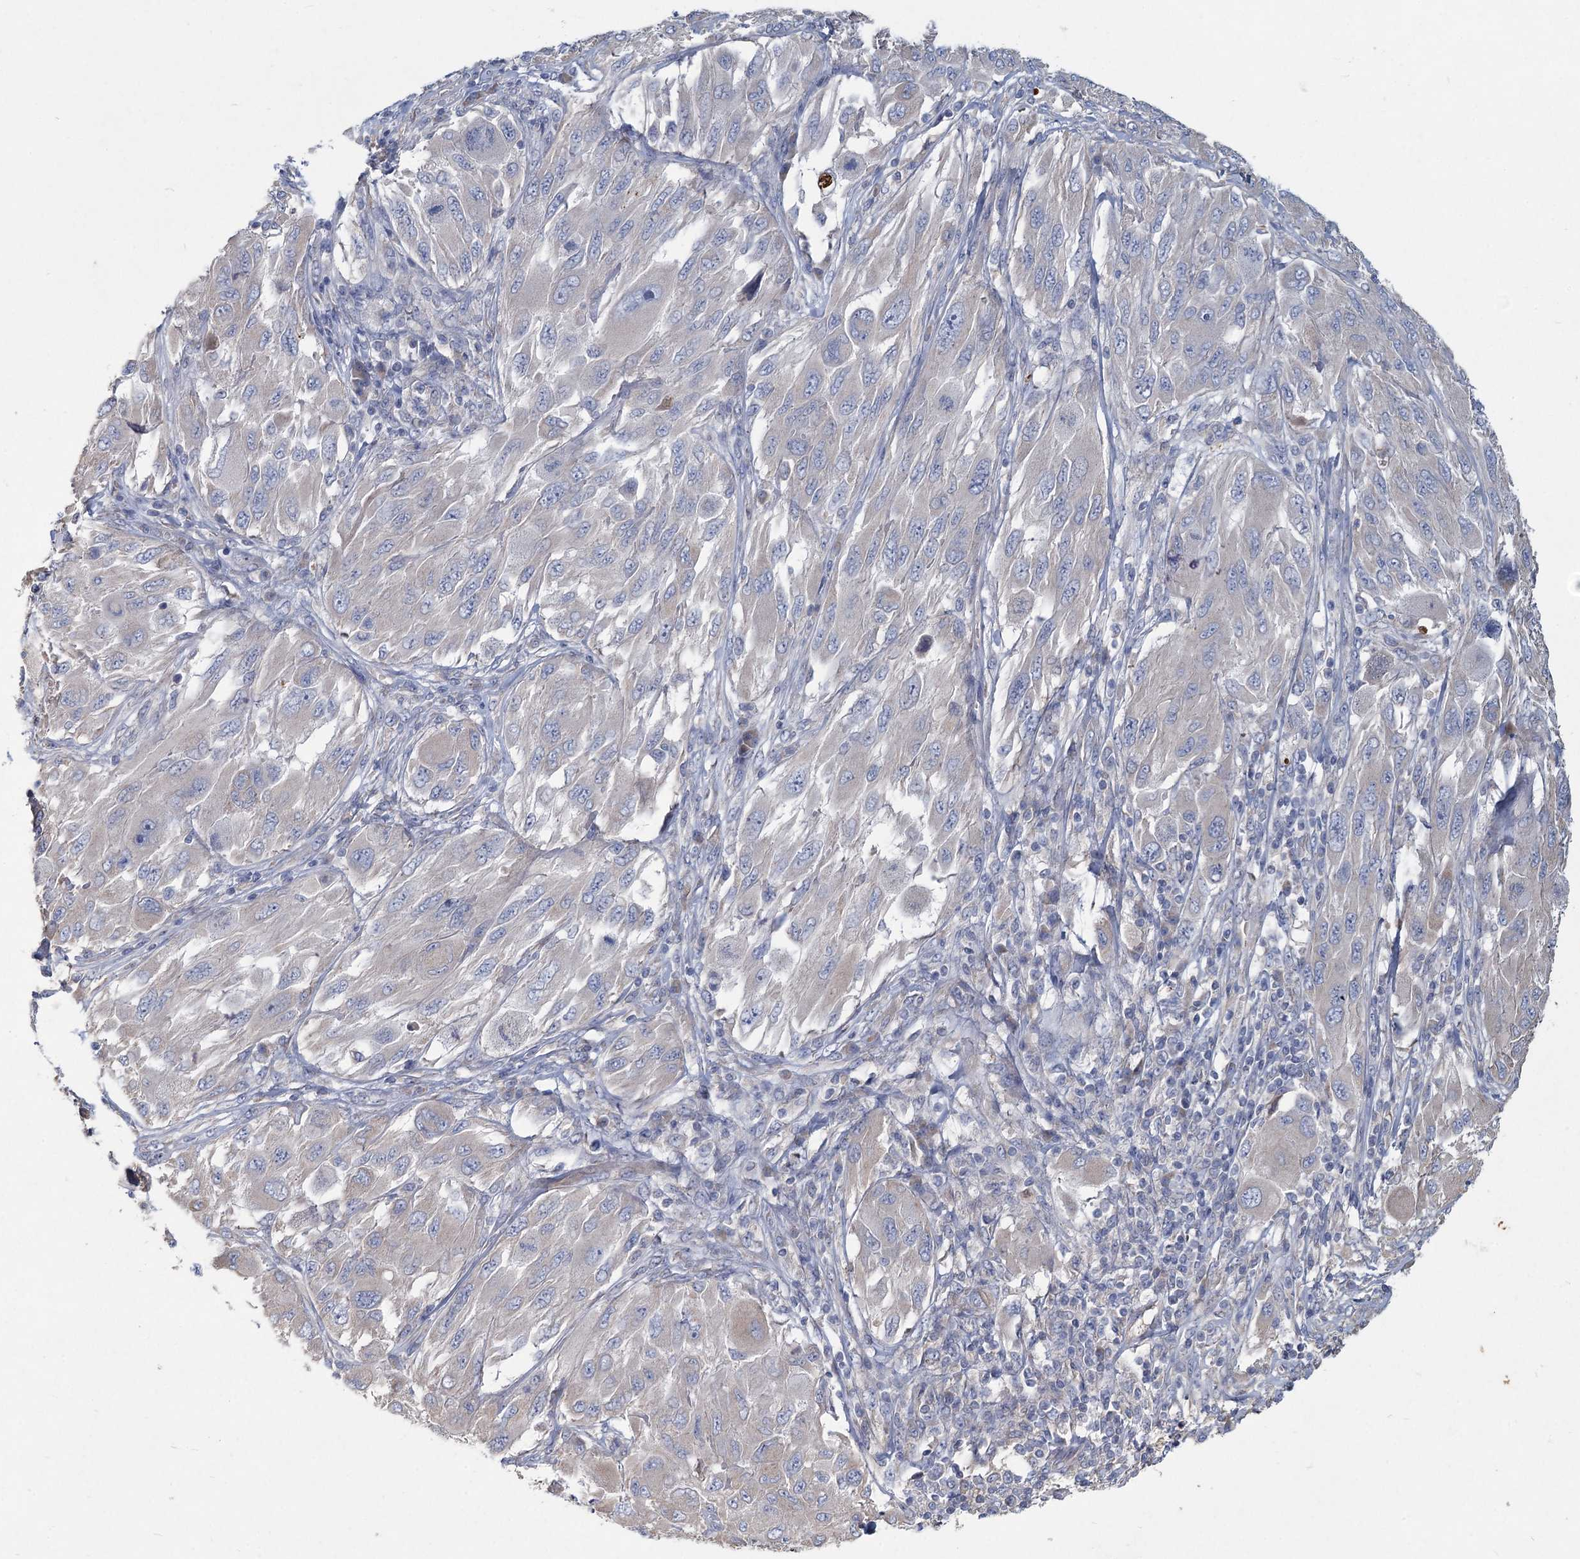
{"staining": {"intensity": "negative", "quantity": "none", "location": "none"}, "tissue": "melanoma", "cell_type": "Tumor cells", "image_type": "cancer", "snomed": [{"axis": "morphology", "description": "Malignant melanoma, NOS"}, {"axis": "topography", "description": "Skin"}], "caption": "IHC of malignant melanoma exhibits no staining in tumor cells.", "gene": "HES2", "patient": {"sex": "female", "age": 91}}